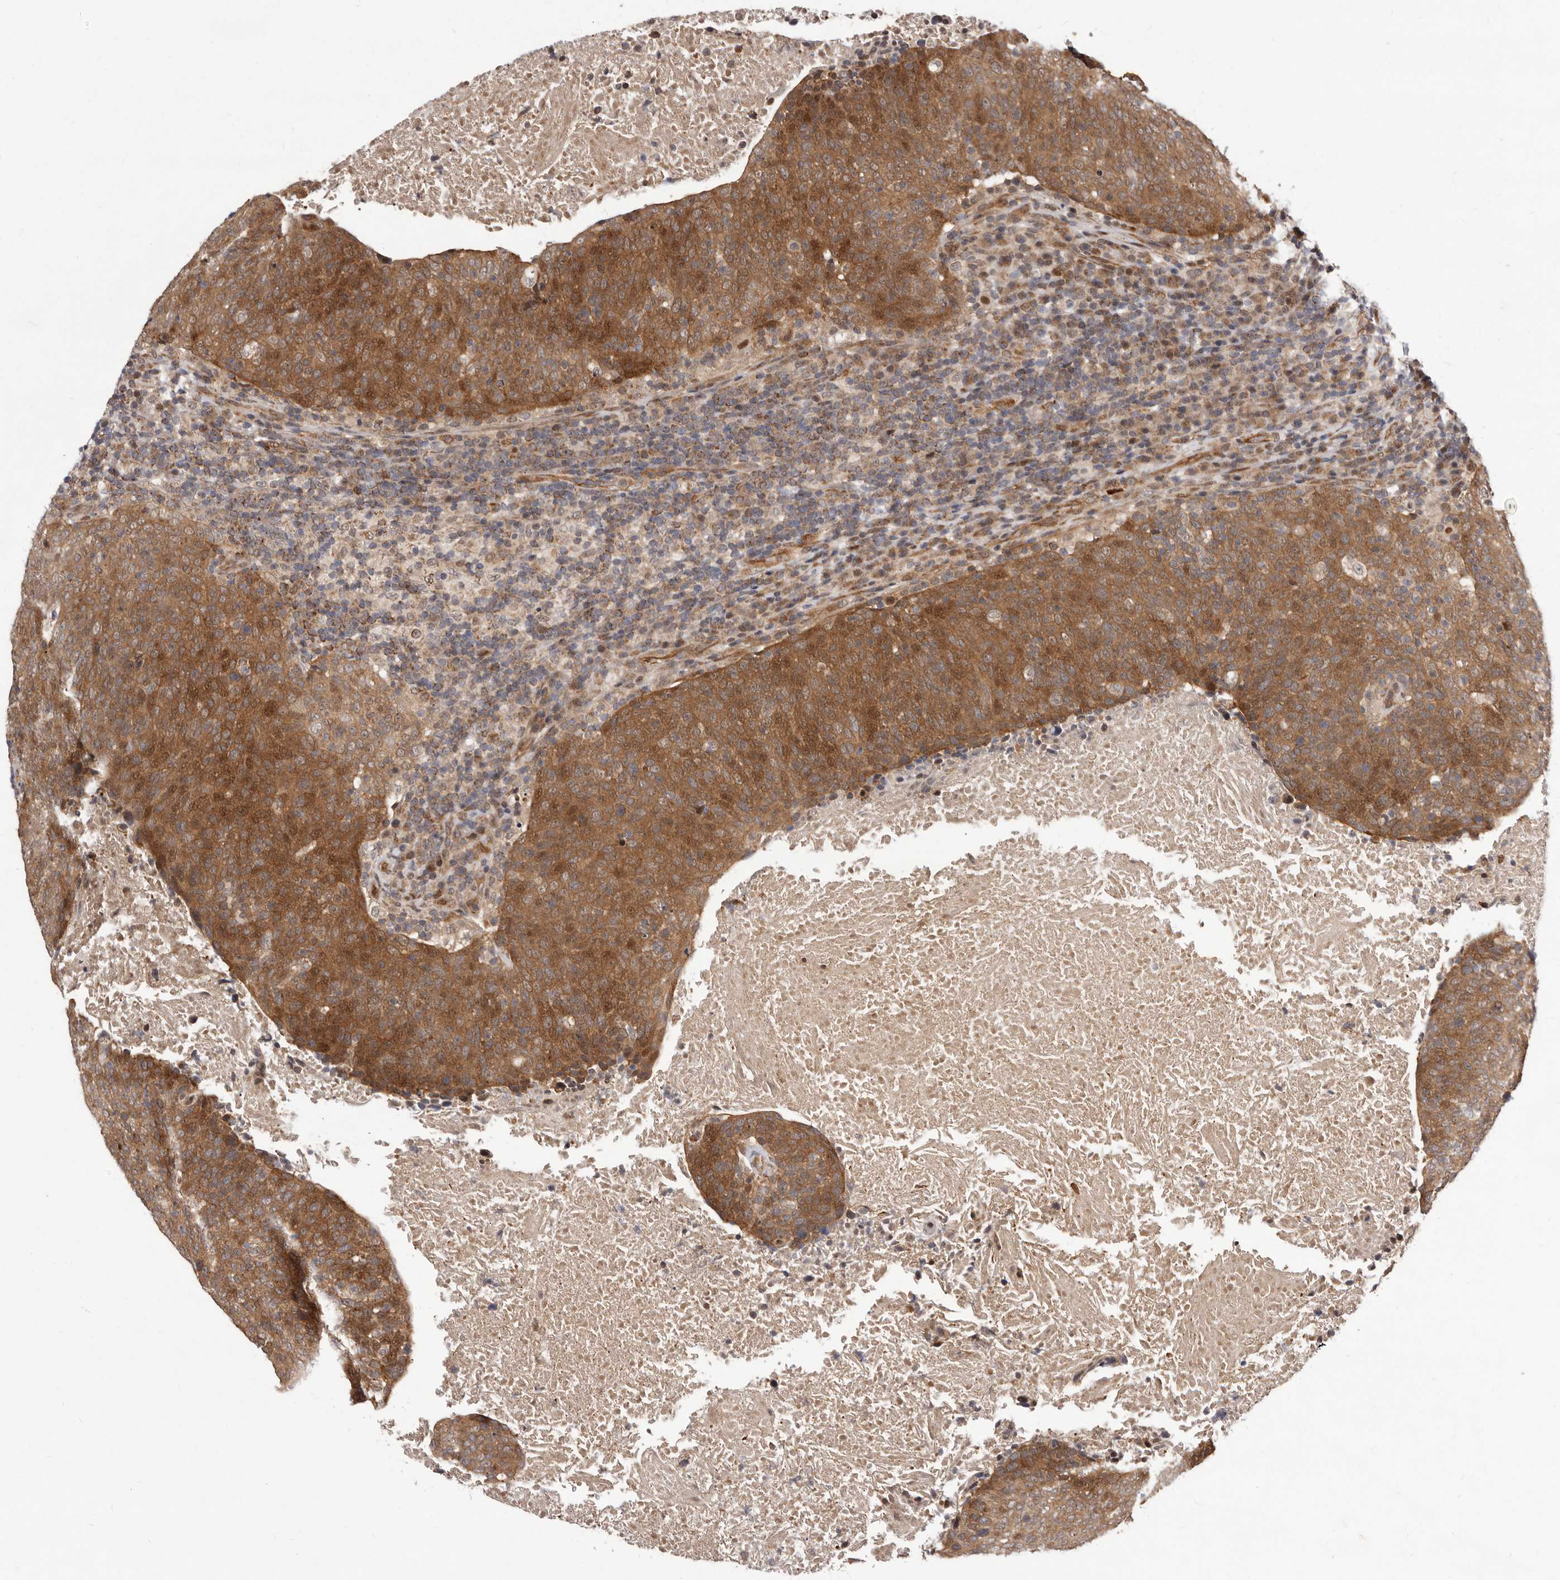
{"staining": {"intensity": "moderate", "quantity": ">75%", "location": "cytoplasmic/membranous,nuclear"}, "tissue": "head and neck cancer", "cell_type": "Tumor cells", "image_type": "cancer", "snomed": [{"axis": "morphology", "description": "Squamous cell carcinoma, NOS"}, {"axis": "morphology", "description": "Squamous cell carcinoma, metastatic, NOS"}, {"axis": "topography", "description": "Lymph node"}, {"axis": "topography", "description": "Head-Neck"}], "caption": "Approximately >75% of tumor cells in head and neck cancer (metastatic squamous cell carcinoma) show moderate cytoplasmic/membranous and nuclear protein staining as visualized by brown immunohistochemical staining.", "gene": "GLRX3", "patient": {"sex": "male", "age": 62}}